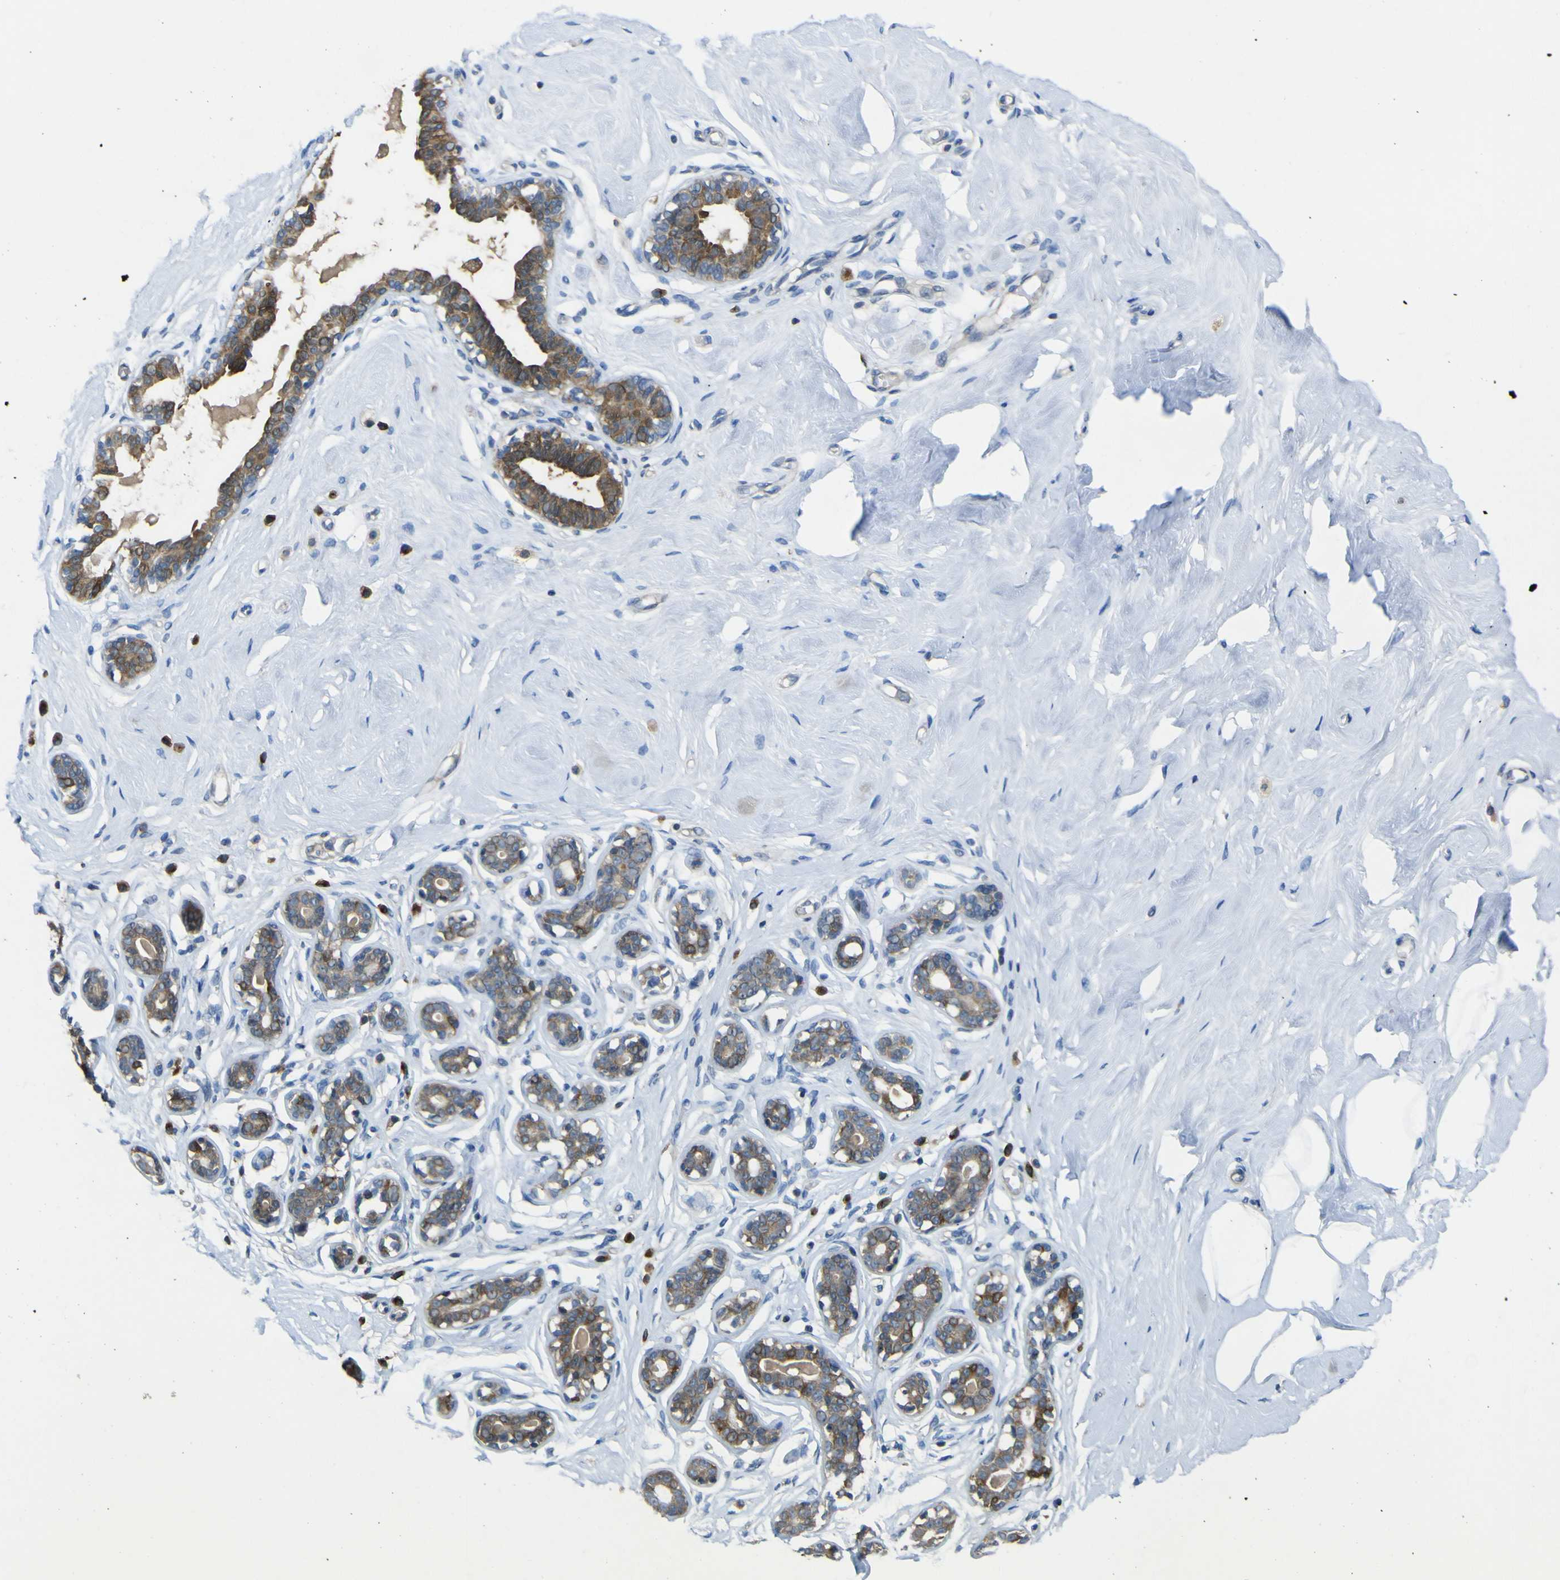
{"staining": {"intensity": "negative", "quantity": "none", "location": "none"}, "tissue": "breast", "cell_type": "Adipocytes", "image_type": "normal", "snomed": [{"axis": "morphology", "description": "Normal tissue, NOS"}, {"axis": "topography", "description": "Breast"}], "caption": "Human breast stained for a protein using IHC reveals no expression in adipocytes.", "gene": "EML2", "patient": {"sex": "female", "age": 23}}